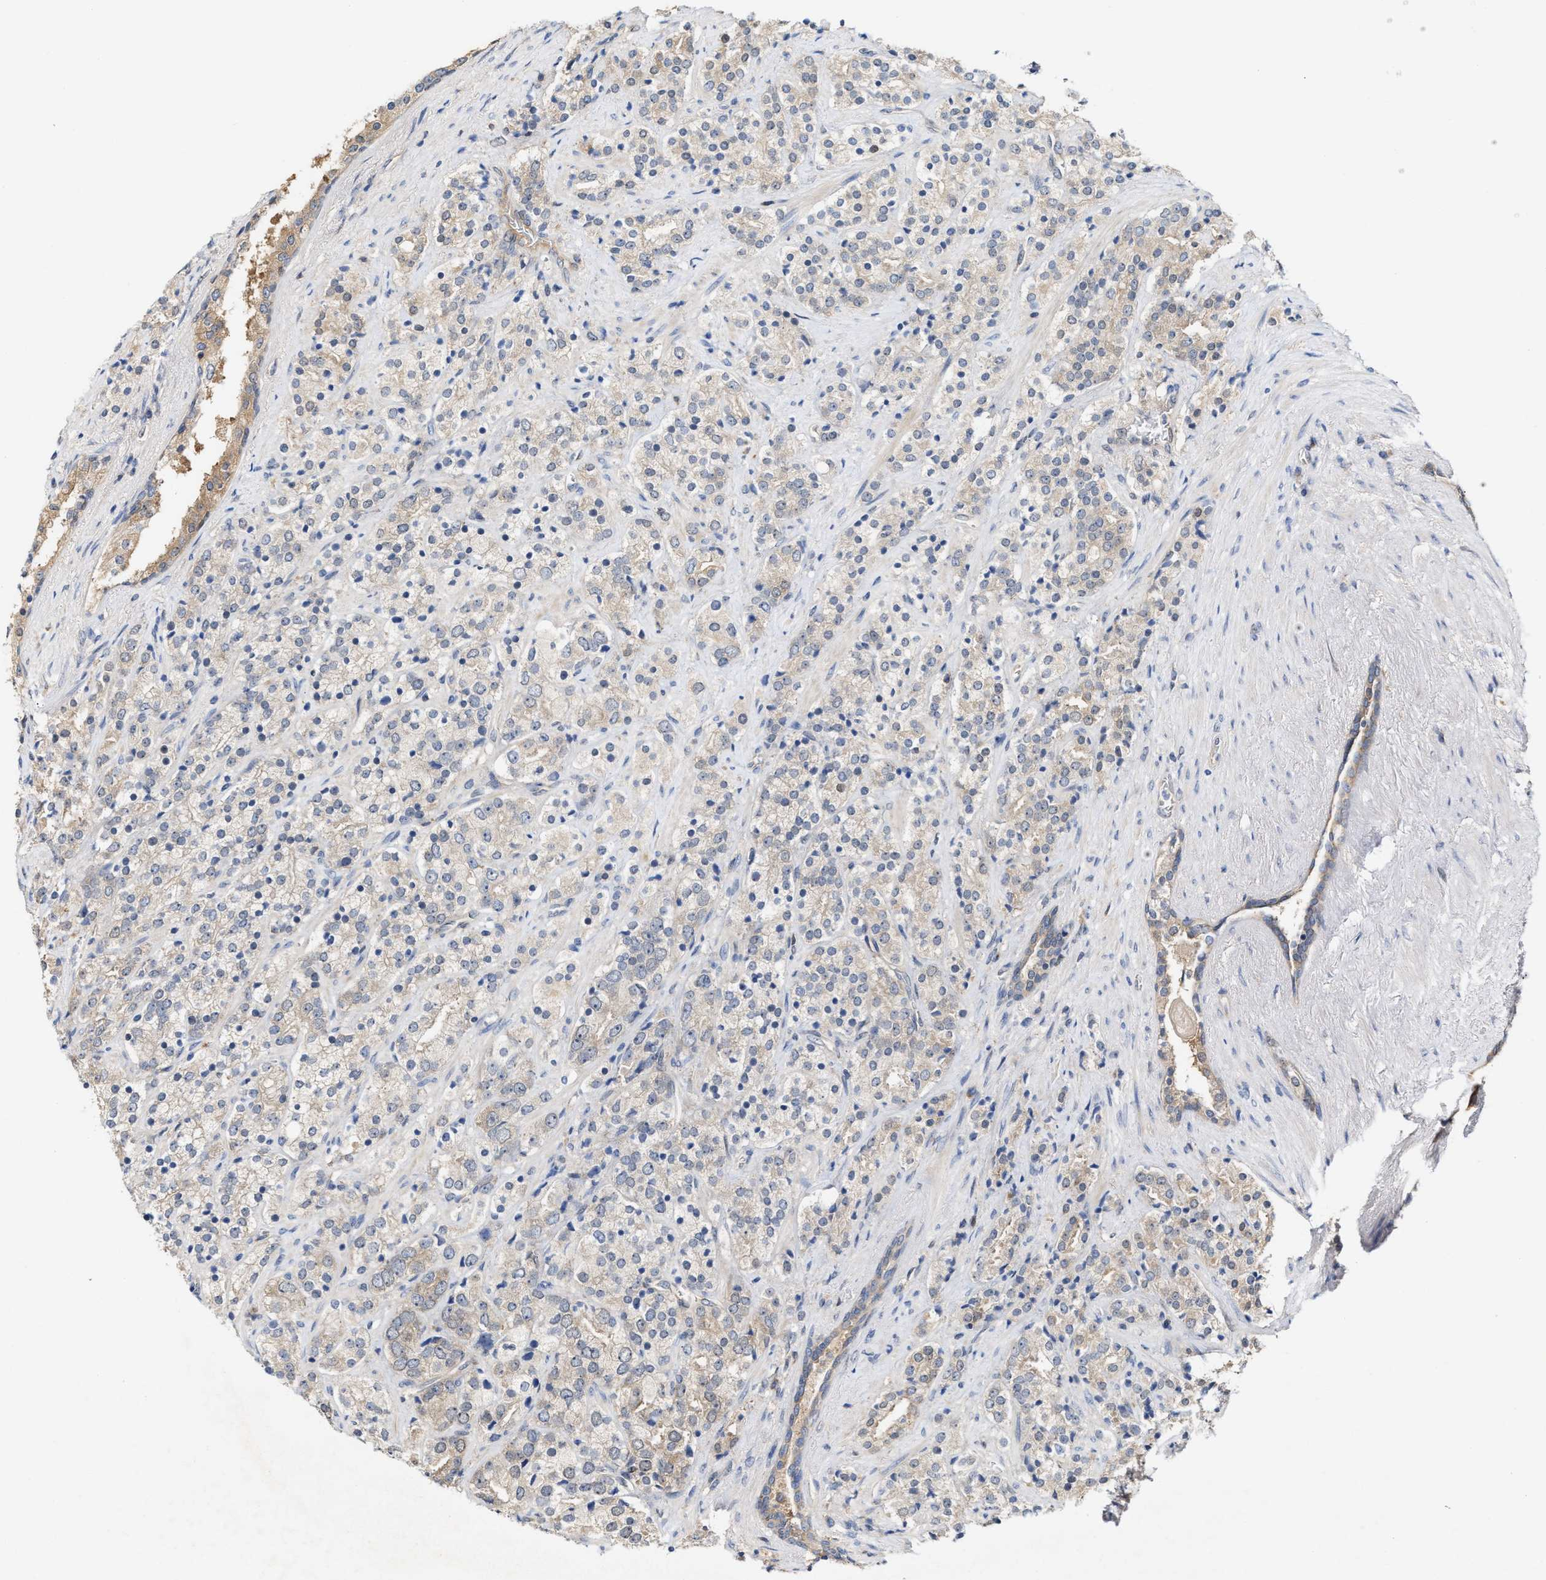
{"staining": {"intensity": "weak", "quantity": "25%-75%", "location": "cytoplasmic/membranous"}, "tissue": "prostate cancer", "cell_type": "Tumor cells", "image_type": "cancer", "snomed": [{"axis": "morphology", "description": "Adenocarcinoma, High grade"}, {"axis": "topography", "description": "Prostate"}], "caption": "DAB immunohistochemical staining of human prostate adenocarcinoma (high-grade) demonstrates weak cytoplasmic/membranous protein staining in approximately 25%-75% of tumor cells.", "gene": "BBLN", "patient": {"sex": "male", "age": 71}}